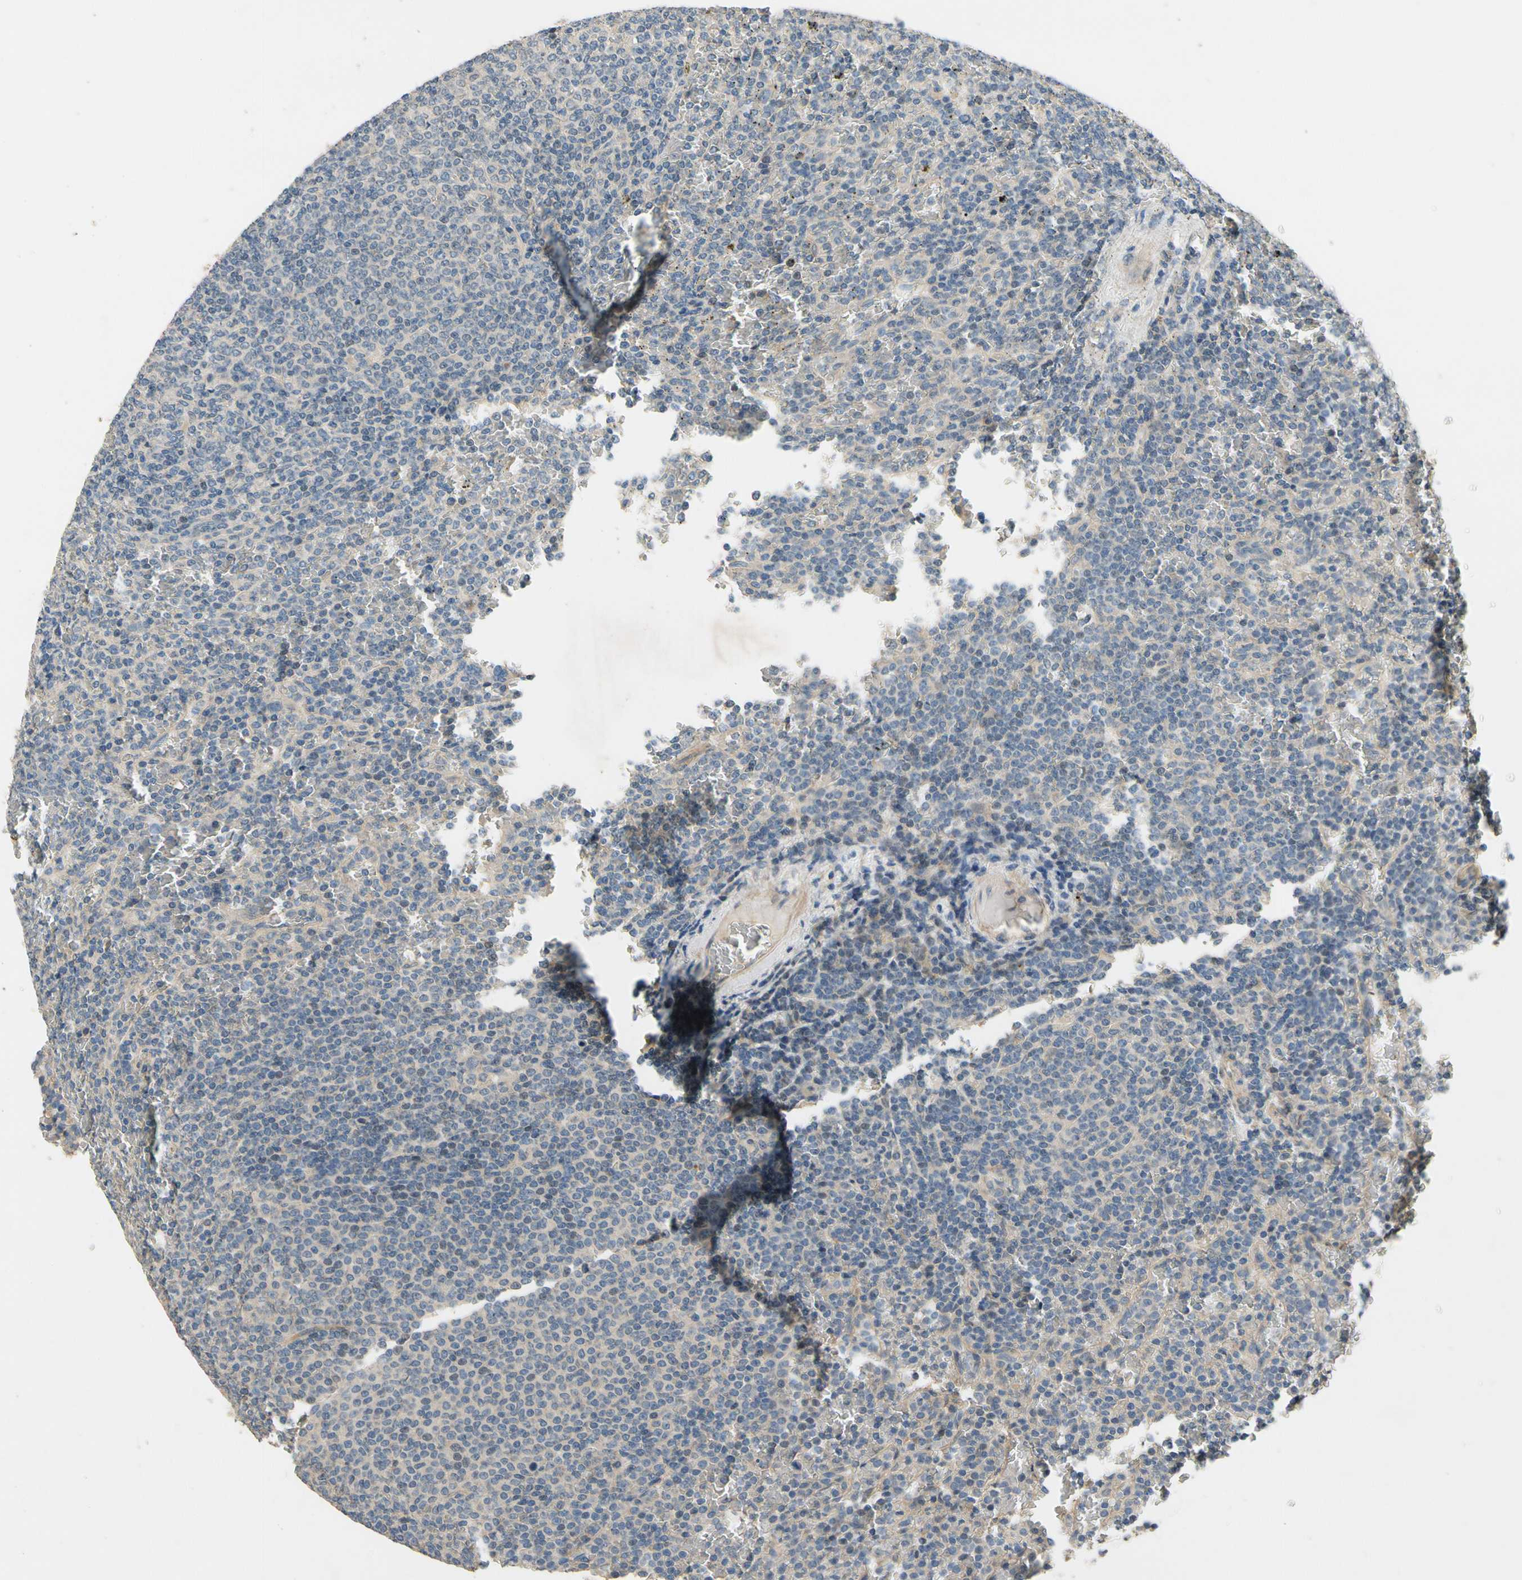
{"staining": {"intensity": "negative", "quantity": "none", "location": "none"}, "tissue": "lymphoma", "cell_type": "Tumor cells", "image_type": "cancer", "snomed": [{"axis": "morphology", "description": "Malignant lymphoma, non-Hodgkin's type, Low grade"}, {"axis": "topography", "description": "Spleen"}], "caption": "There is no significant positivity in tumor cells of lymphoma.", "gene": "ALKBH3", "patient": {"sex": "female", "age": 77}}